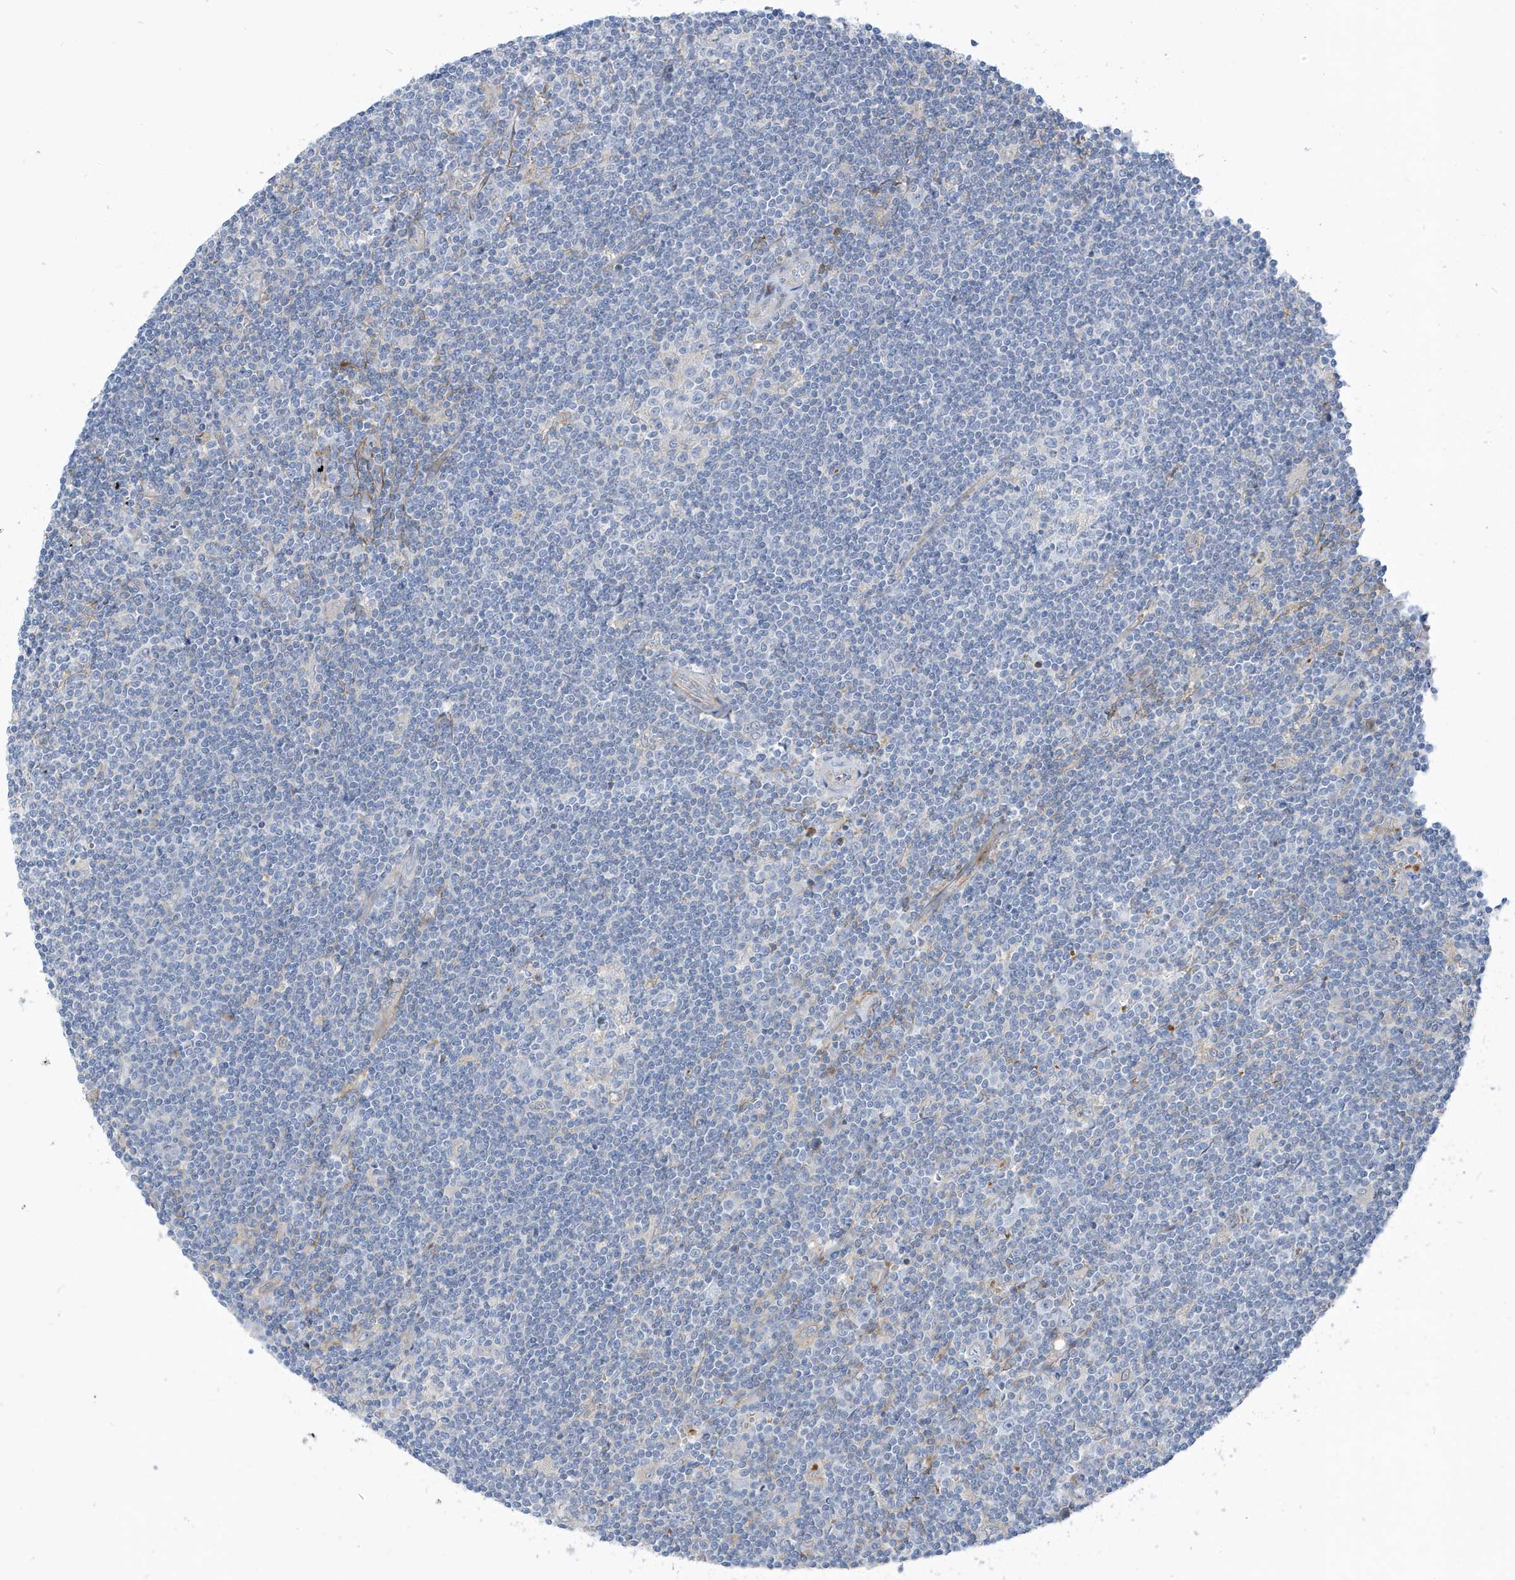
{"staining": {"intensity": "negative", "quantity": "none", "location": "none"}, "tissue": "lymphoma", "cell_type": "Tumor cells", "image_type": "cancer", "snomed": [{"axis": "morphology", "description": "Malignant lymphoma, non-Hodgkin's type, Low grade"}, {"axis": "topography", "description": "Spleen"}], "caption": "Tumor cells show no significant protein expression in lymphoma. (DAB immunohistochemistry (IHC) visualized using brightfield microscopy, high magnification).", "gene": "ATP13A5", "patient": {"sex": "male", "age": 76}}